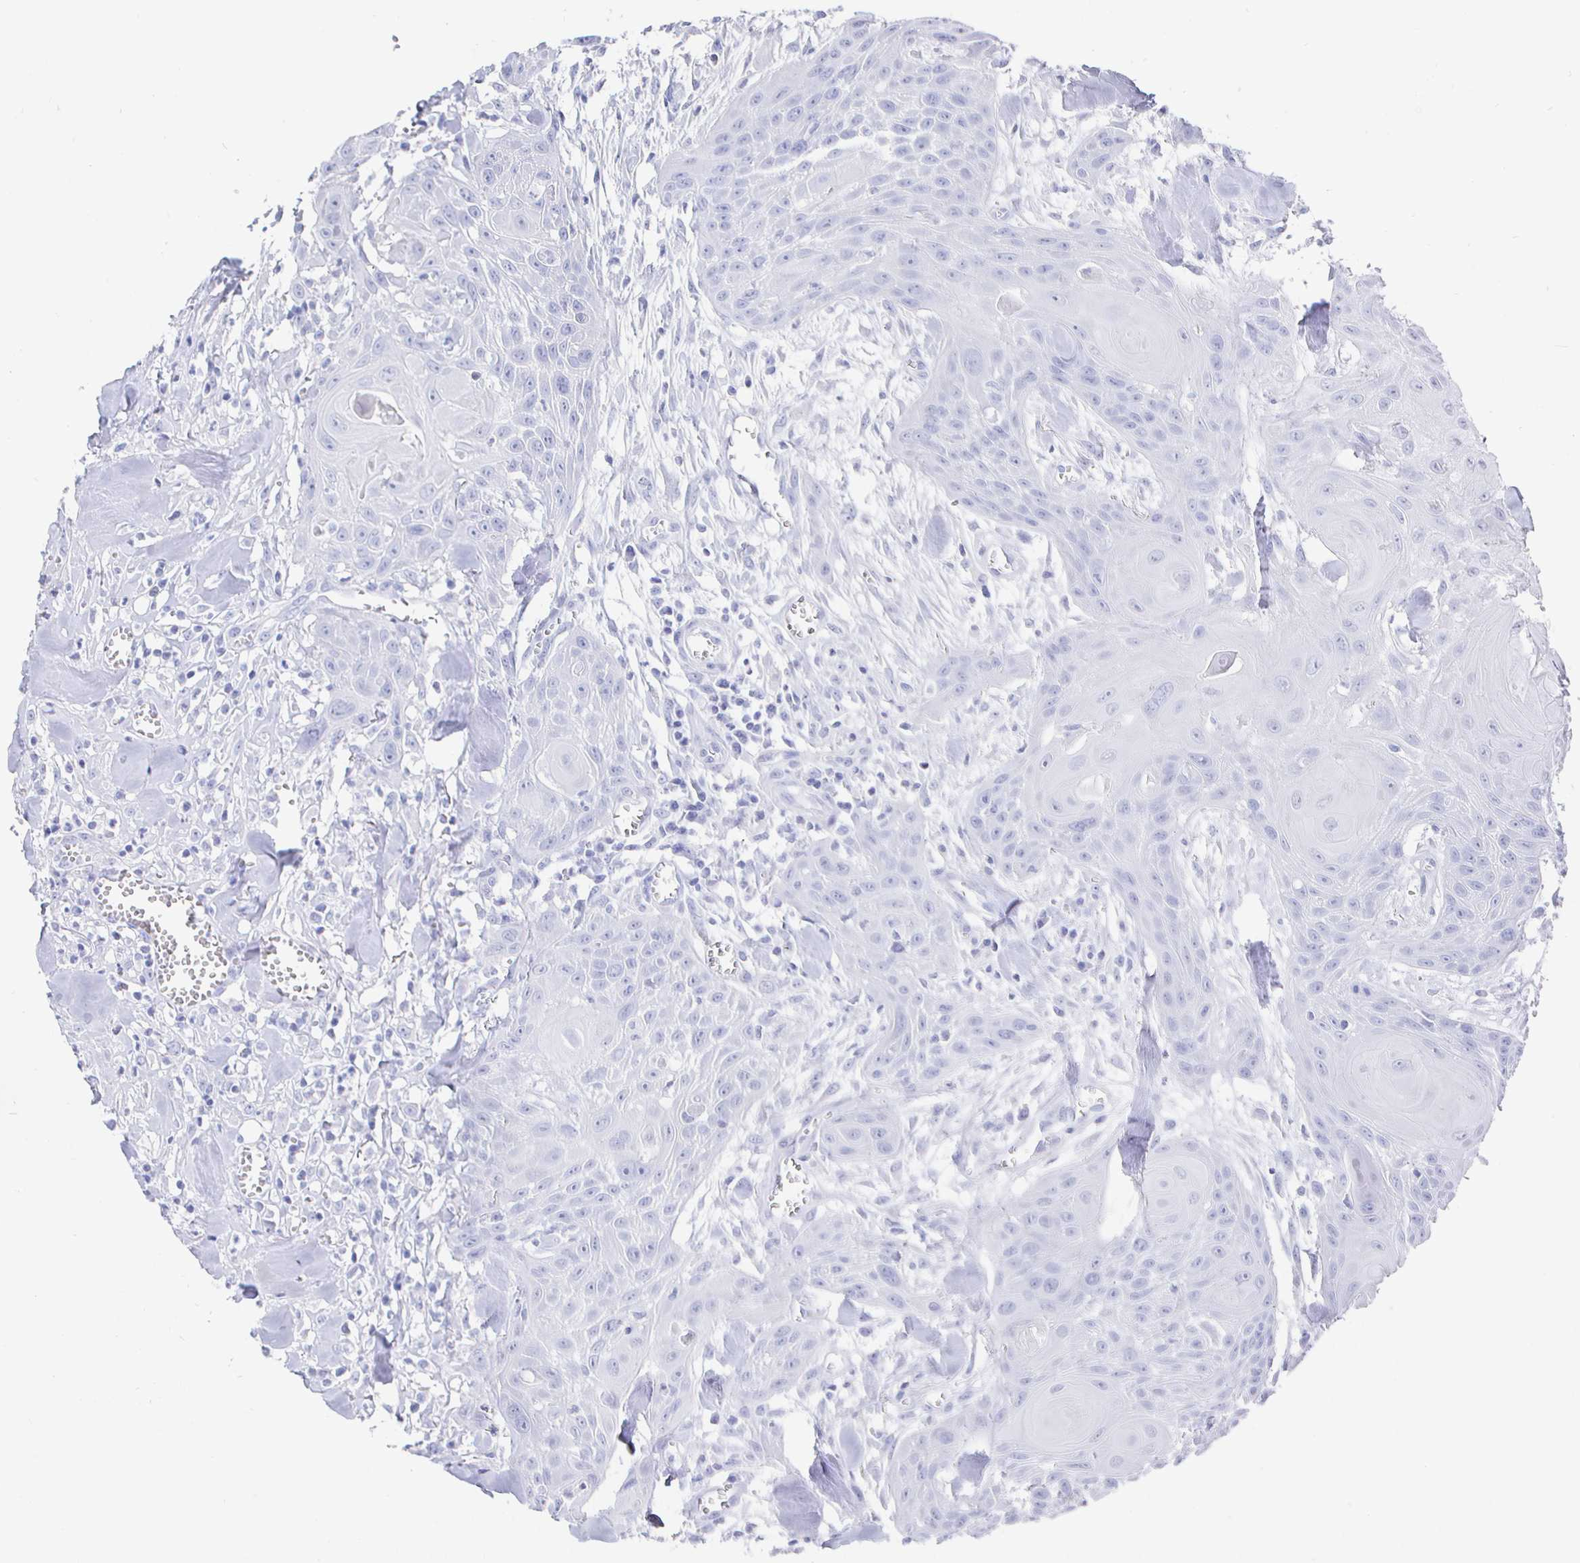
{"staining": {"intensity": "negative", "quantity": "none", "location": "none"}, "tissue": "head and neck cancer", "cell_type": "Tumor cells", "image_type": "cancer", "snomed": [{"axis": "morphology", "description": "Squamous cell carcinoma, NOS"}, {"axis": "topography", "description": "Lymph node"}, {"axis": "topography", "description": "Salivary gland"}, {"axis": "topography", "description": "Head-Neck"}], "caption": "Protein analysis of head and neck squamous cell carcinoma shows no significant expression in tumor cells.", "gene": "CLCA1", "patient": {"sex": "female", "age": 74}}